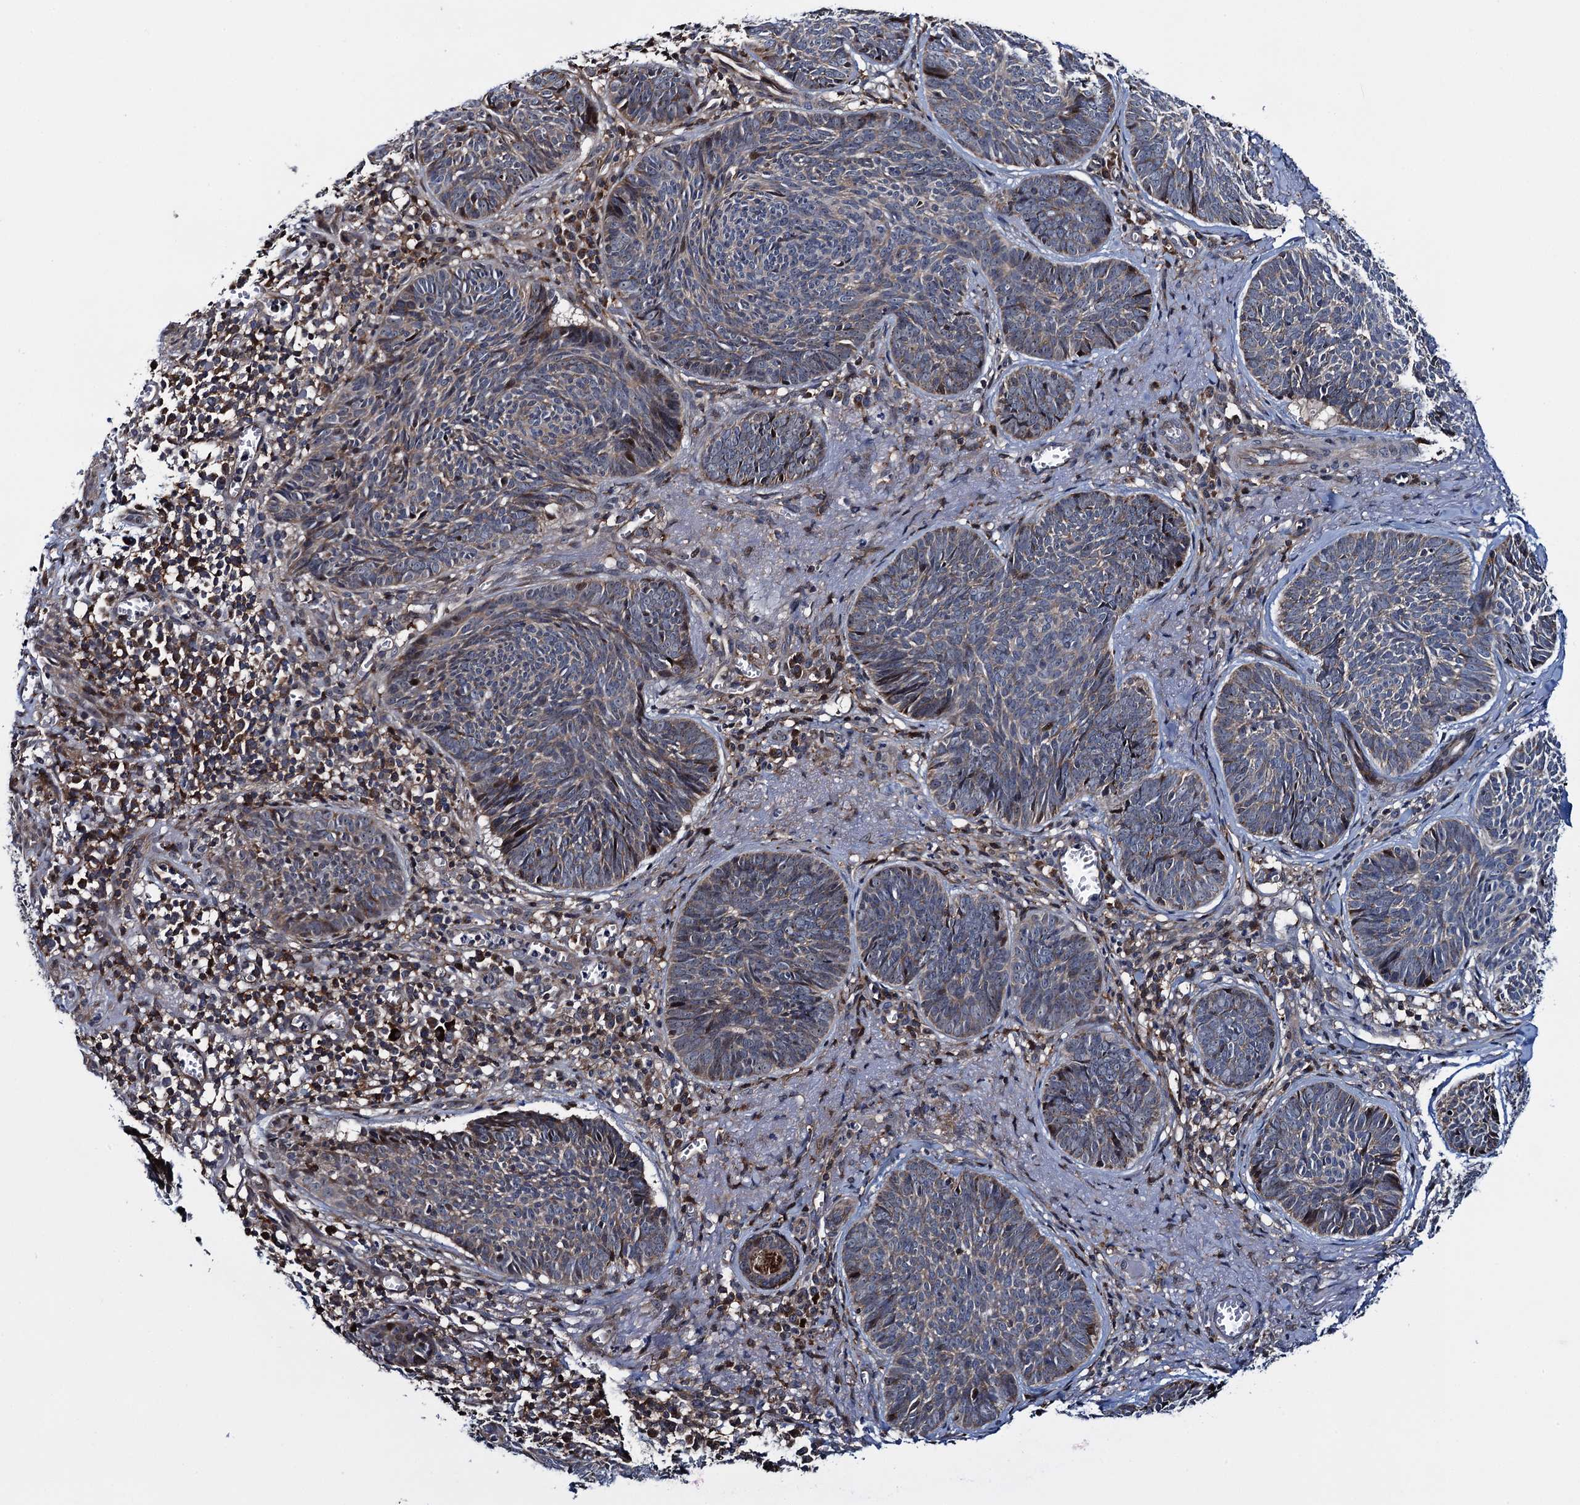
{"staining": {"intensity": "weak", "quantity": "<25%", "location": "cytoplasmic/membranous"}, "tissue": "skin cancer", "cell_type": "Tumor cells", "image_type": "cancer", "snomed": [{"axis": "morphology", "description": "Basal cell carcinoma"}, {"axis": "topography", "description": "Skin"}], "caption": "The photomicrograph demonstrates no staining of tumor cells in skin cancer (basal cell carcinoma).", "gene": "CCDC102A", "patient": {"sex": "female", "age": 74}}